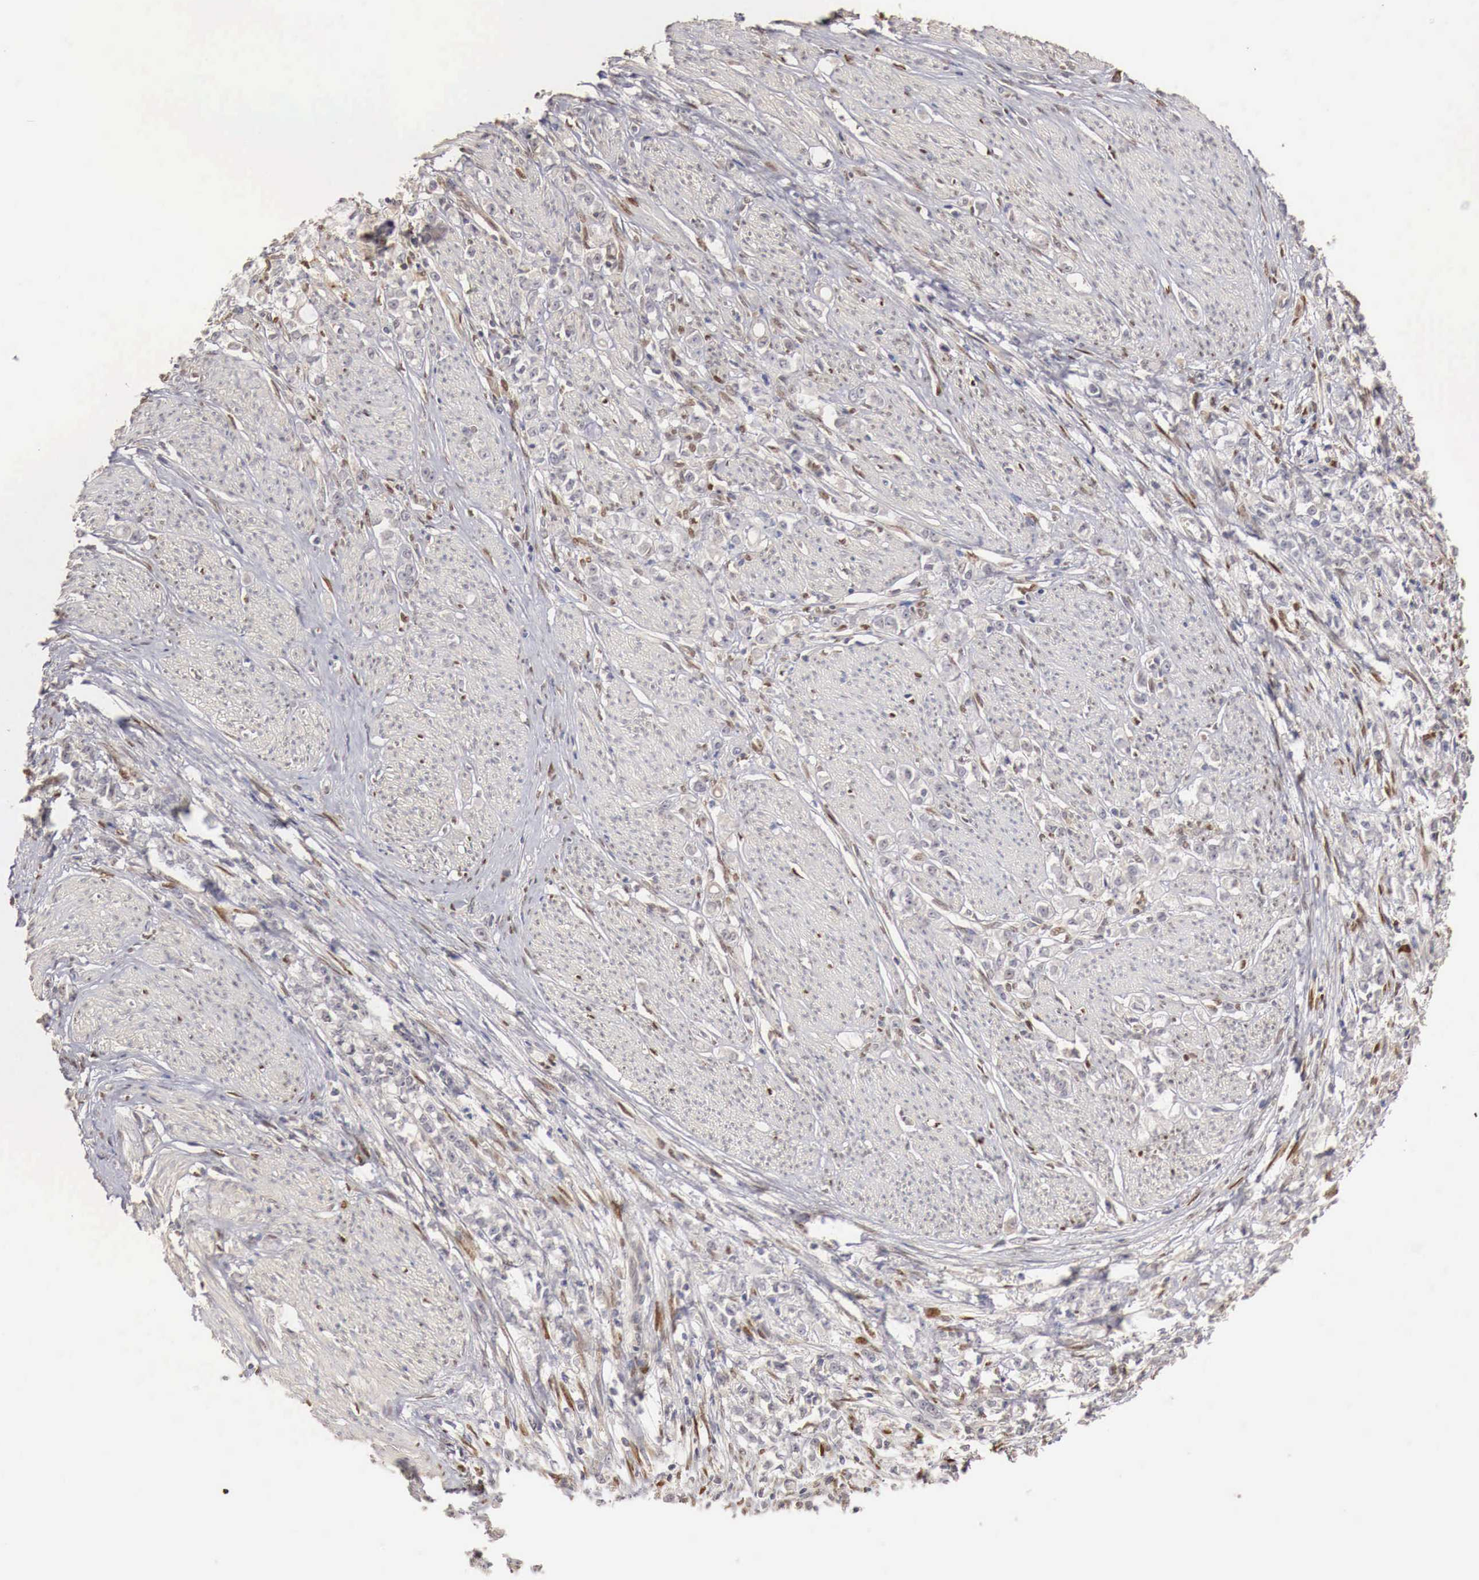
{"staining": {"intensity": "negative", "quantity": "none", "location": "none"}, "tissue": "stomach cancer", "cell_type": "Tumor cells", "image_type": "cancer", "snomed": [{"axis": "morphology", "description": "Adenocarcinoma, NOS"}, {"axis": "topography", "description": "Stomach"}], "caption": "Immunohistochemistry of stomach cancer exhibits no positivity in tumor cells.", "gene": "KHDRBS2", "patient": {"sex": "male", "age": 72}}